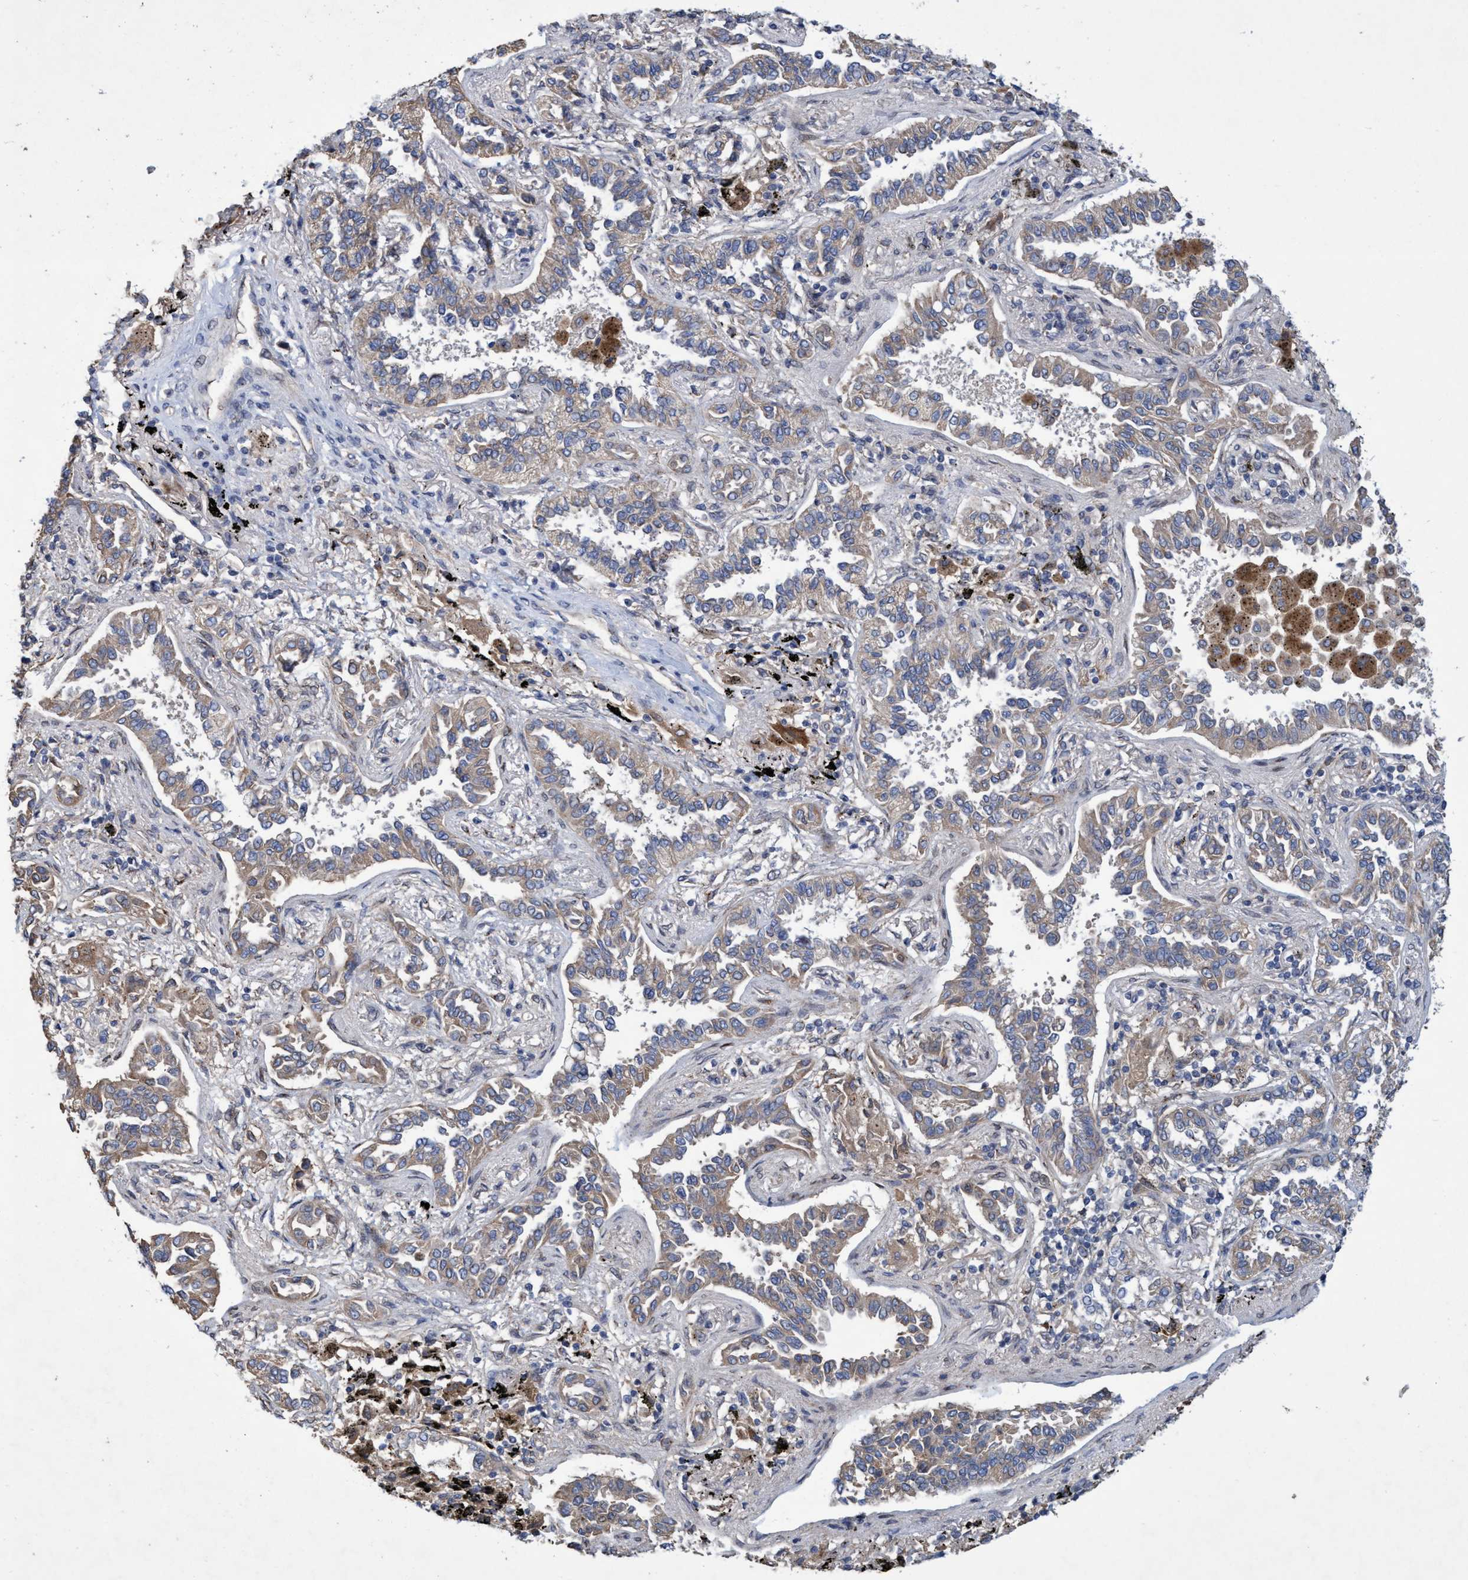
{"staining": {"intensity": "weak", "quantity": ">75%", "location": "cytoplasmic/membranous"}, "tissue": "lung cancer", "cell_type": "Tumor cells", "image_type": "cancer", "snomed": [{"axis": "morphology", "description": "Normal tissue, NOS"}, {"axis": "morphology", "description": "Adenocarcinoma, NOS"}, {"axis": "topography", "description": "Lung"}], "caption": "Protein expression analysis of lung cancer displays weak cytoplasmic/membranous positivity in approximately >75% of tumor cells.", "gene": "BICD2", "patient": {"sex": "male", "age": 59}}